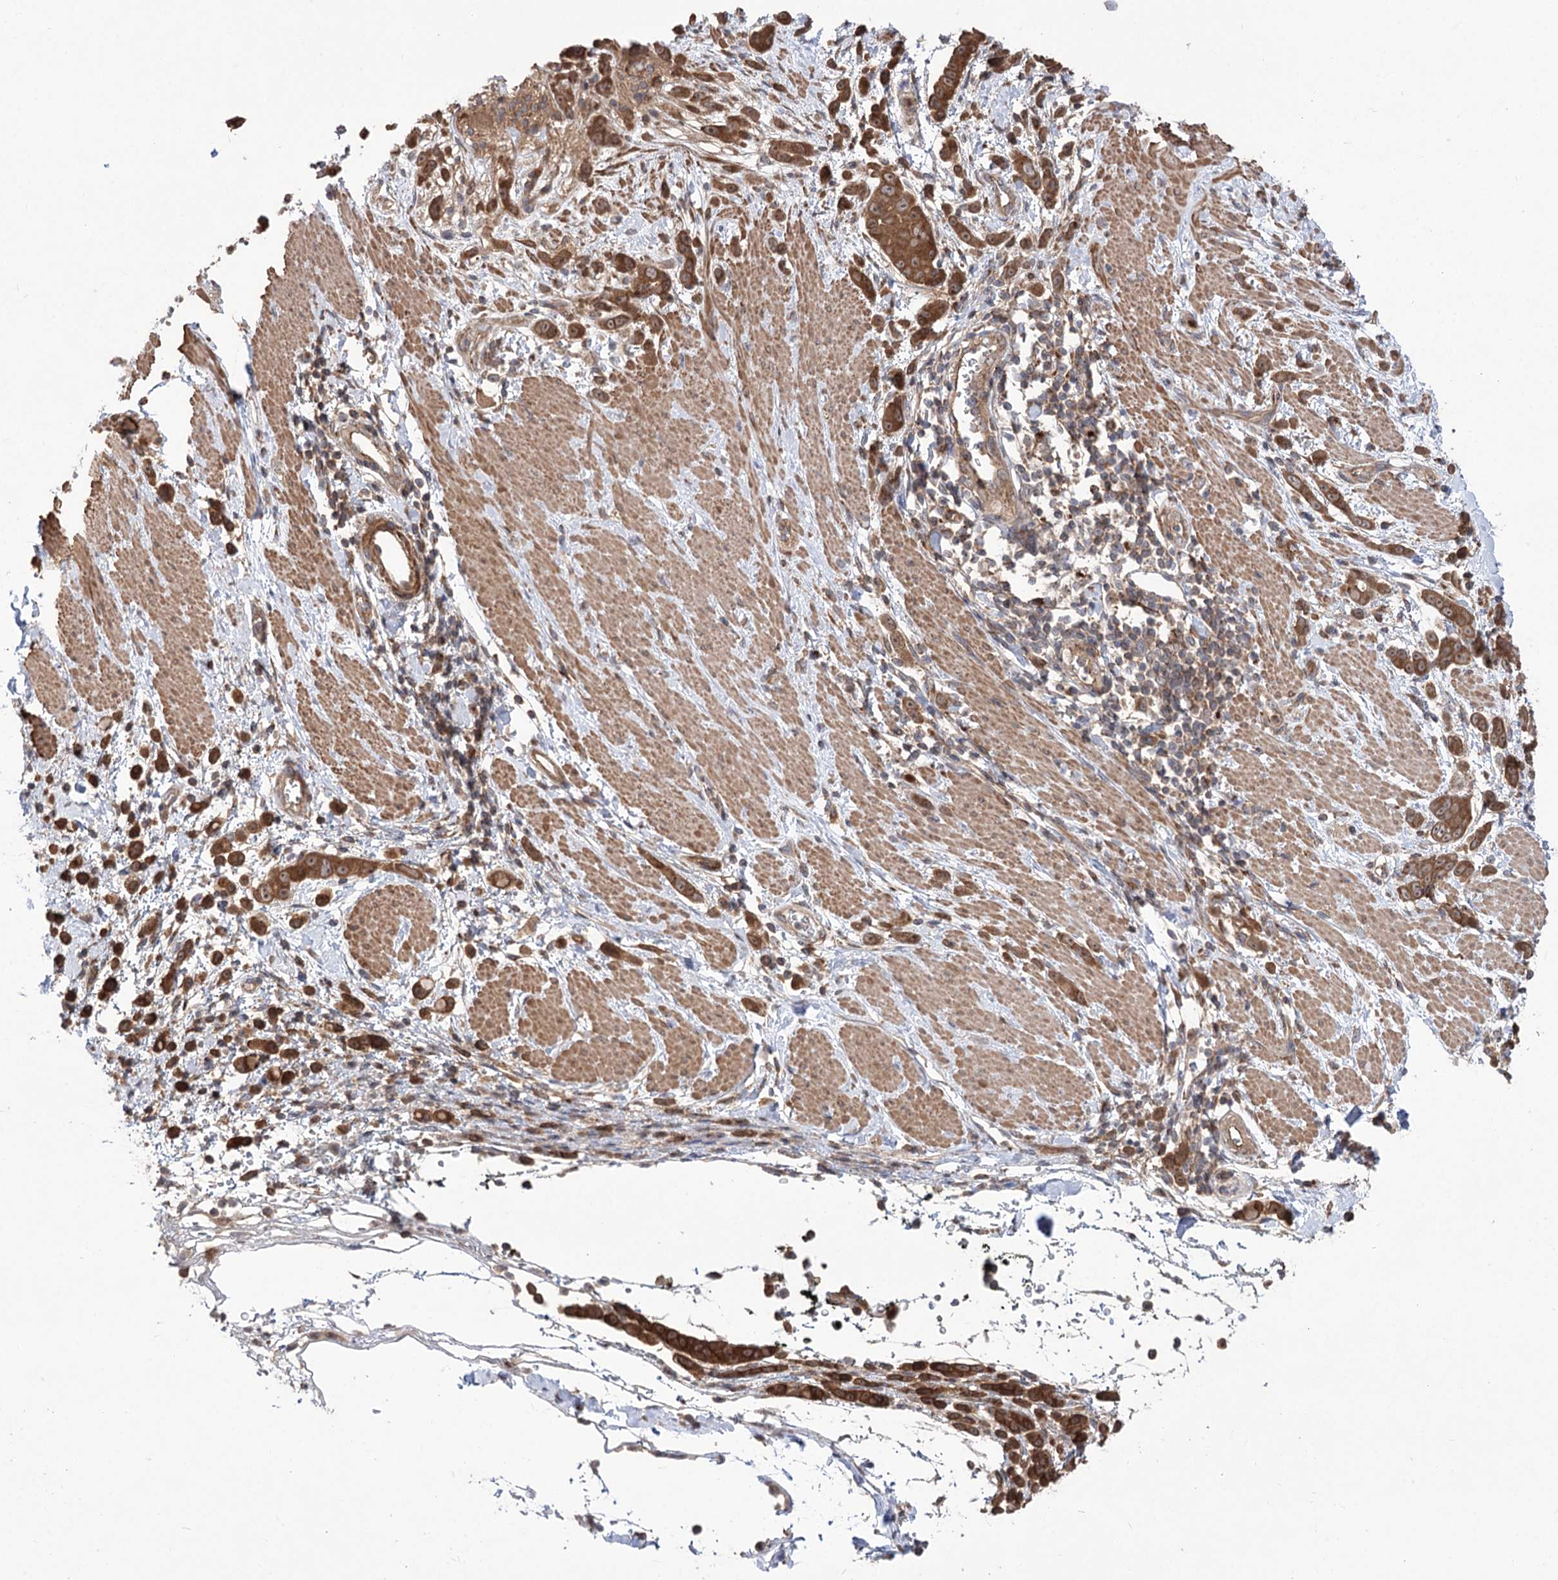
{"staining": {"intensity": "moderate", "quantity": ">75%", "location": "cytoplasmic/membranous"}, "tissue": "pancreatic cancer", "cell_type": "Tumor cells", "image_type": "cancer", "snomed": [{"axis": "morphology", "description": "Normal tissue, NOS"}, {"axis": "morphology", "description": "Adenocarcinoma, NOS"}, {"axis": "topography", "description": "Pancreas"}], "caption": "Brown immunohistochemical staining in human adenocarcinoma (pancreatic) demonstrates moderate cytoplasmic/membranous expression in approximately >75% of tumor cells.", "gene": "VPS37B", "patient": {"sex": "female", "age": 64}}